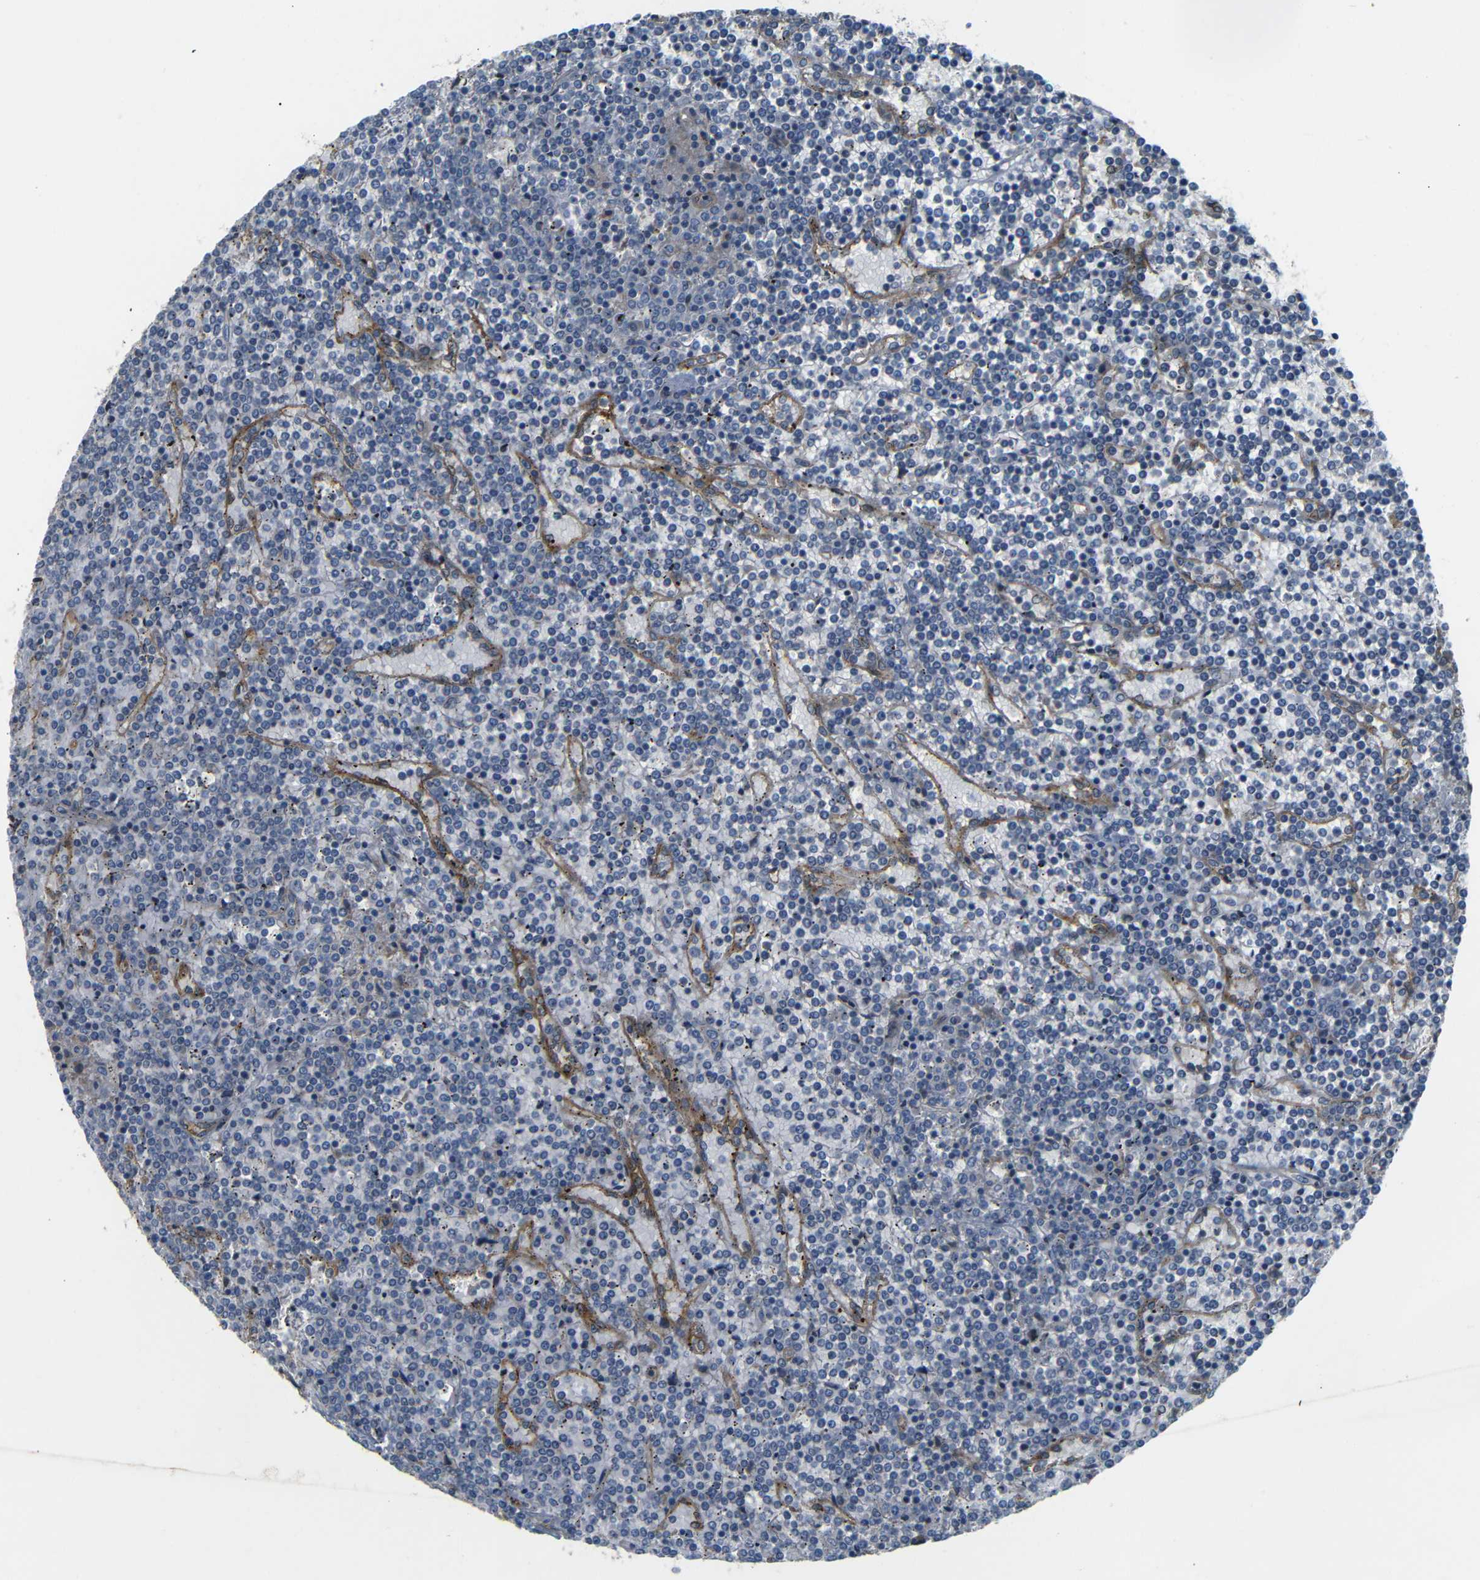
{"staining": {"intensity": "negative", "quantity": "none", "location": "none"}, "tissue": "lymphoma", "cell_type": "Tumor cells", "image_type": "cancer", "snomed": [{"axis": "morphology", "description": "Malignant lymphoma, non-Hodgkin's type, Low grade"}, {"axis": "topography", "description": "Spleen"}], "caption": "Immunohistochemistry micrograph of human malignant lymphoma, non-Hodgkin's type (low-grade) stained for a protein (brown), which exhibits no staining in tumor cells. (Immunohistochemistry, brightfield microscopy, high magnification).", "gene": "RELL1", "patient": {"sex": "female", "age": 19}}